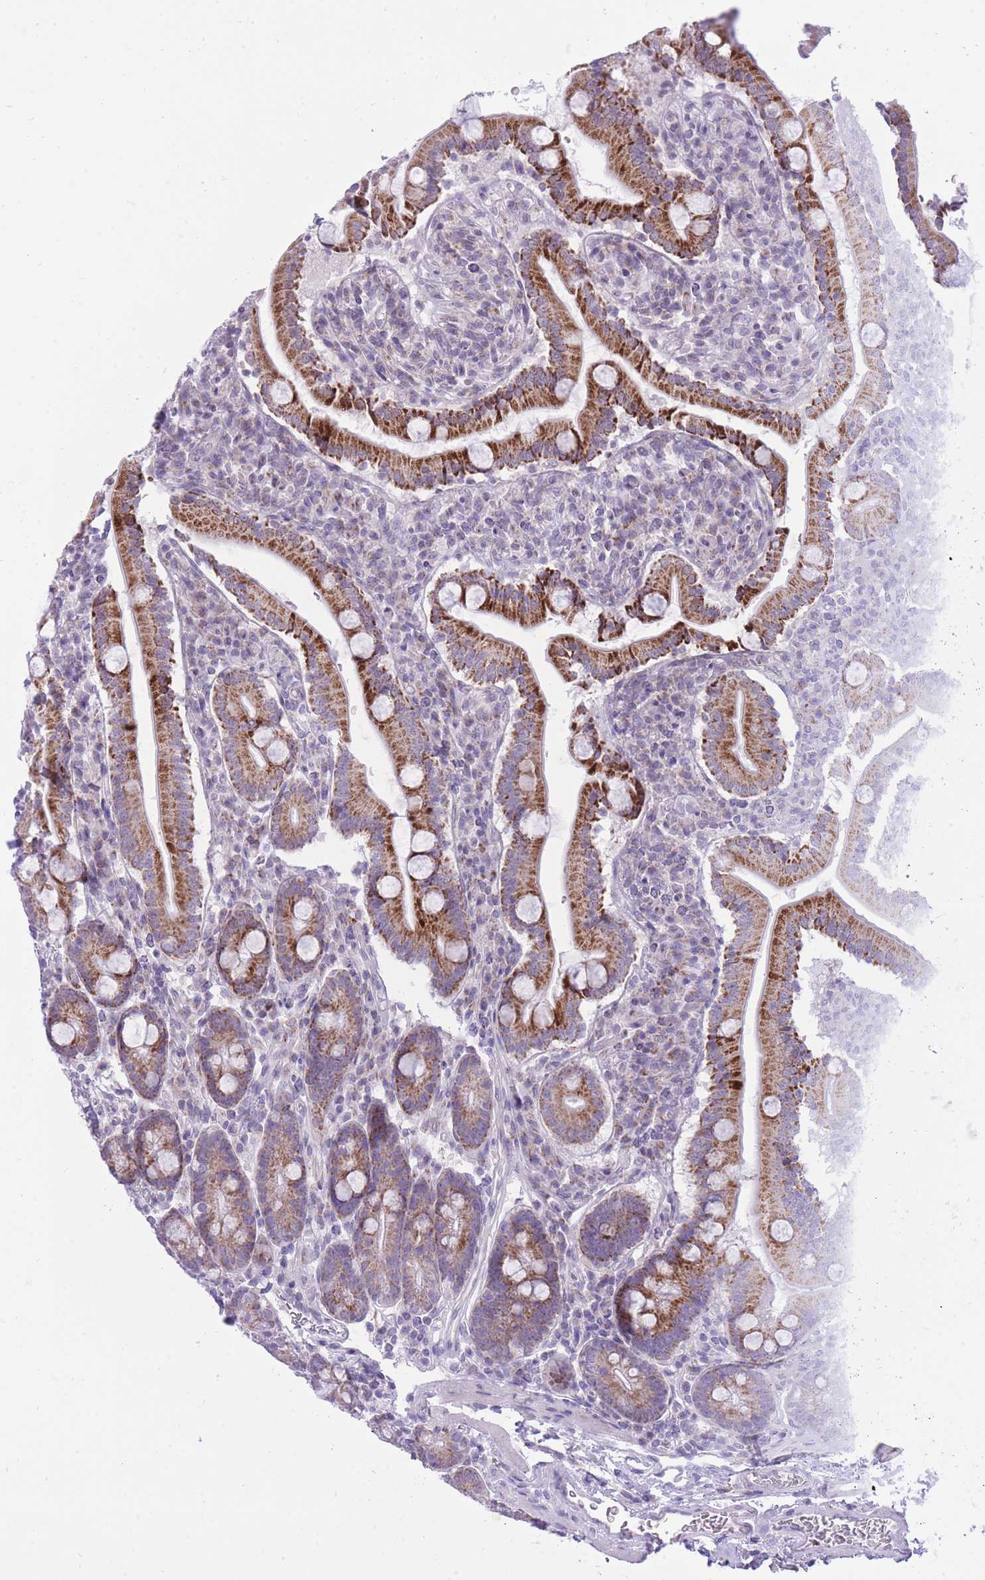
{"staining": {"intensity": "strong", "quantity": ">75%", "location": "cytoplasmic/membranous"}, "tissue": "duodenum", "cell_type": "Glandular cells", "image_type": "normal", "snomed": [{"axis": "morphology", "description": "Normal tissue, NOS"}, {"axis": "topography", "description": "Duodenum"}], "caption": "High-power microscopy captured an immunohistochemistry (IHC) micrograph of unremarkable duodenum, revealing strong cytoplasmic/membranous expression in about >75% of glandular cells. (DAB IHC with brightfield microscopy, high magnification).", "gene": "DENND2D", "patient": {"sex": "male", "age": 35}}